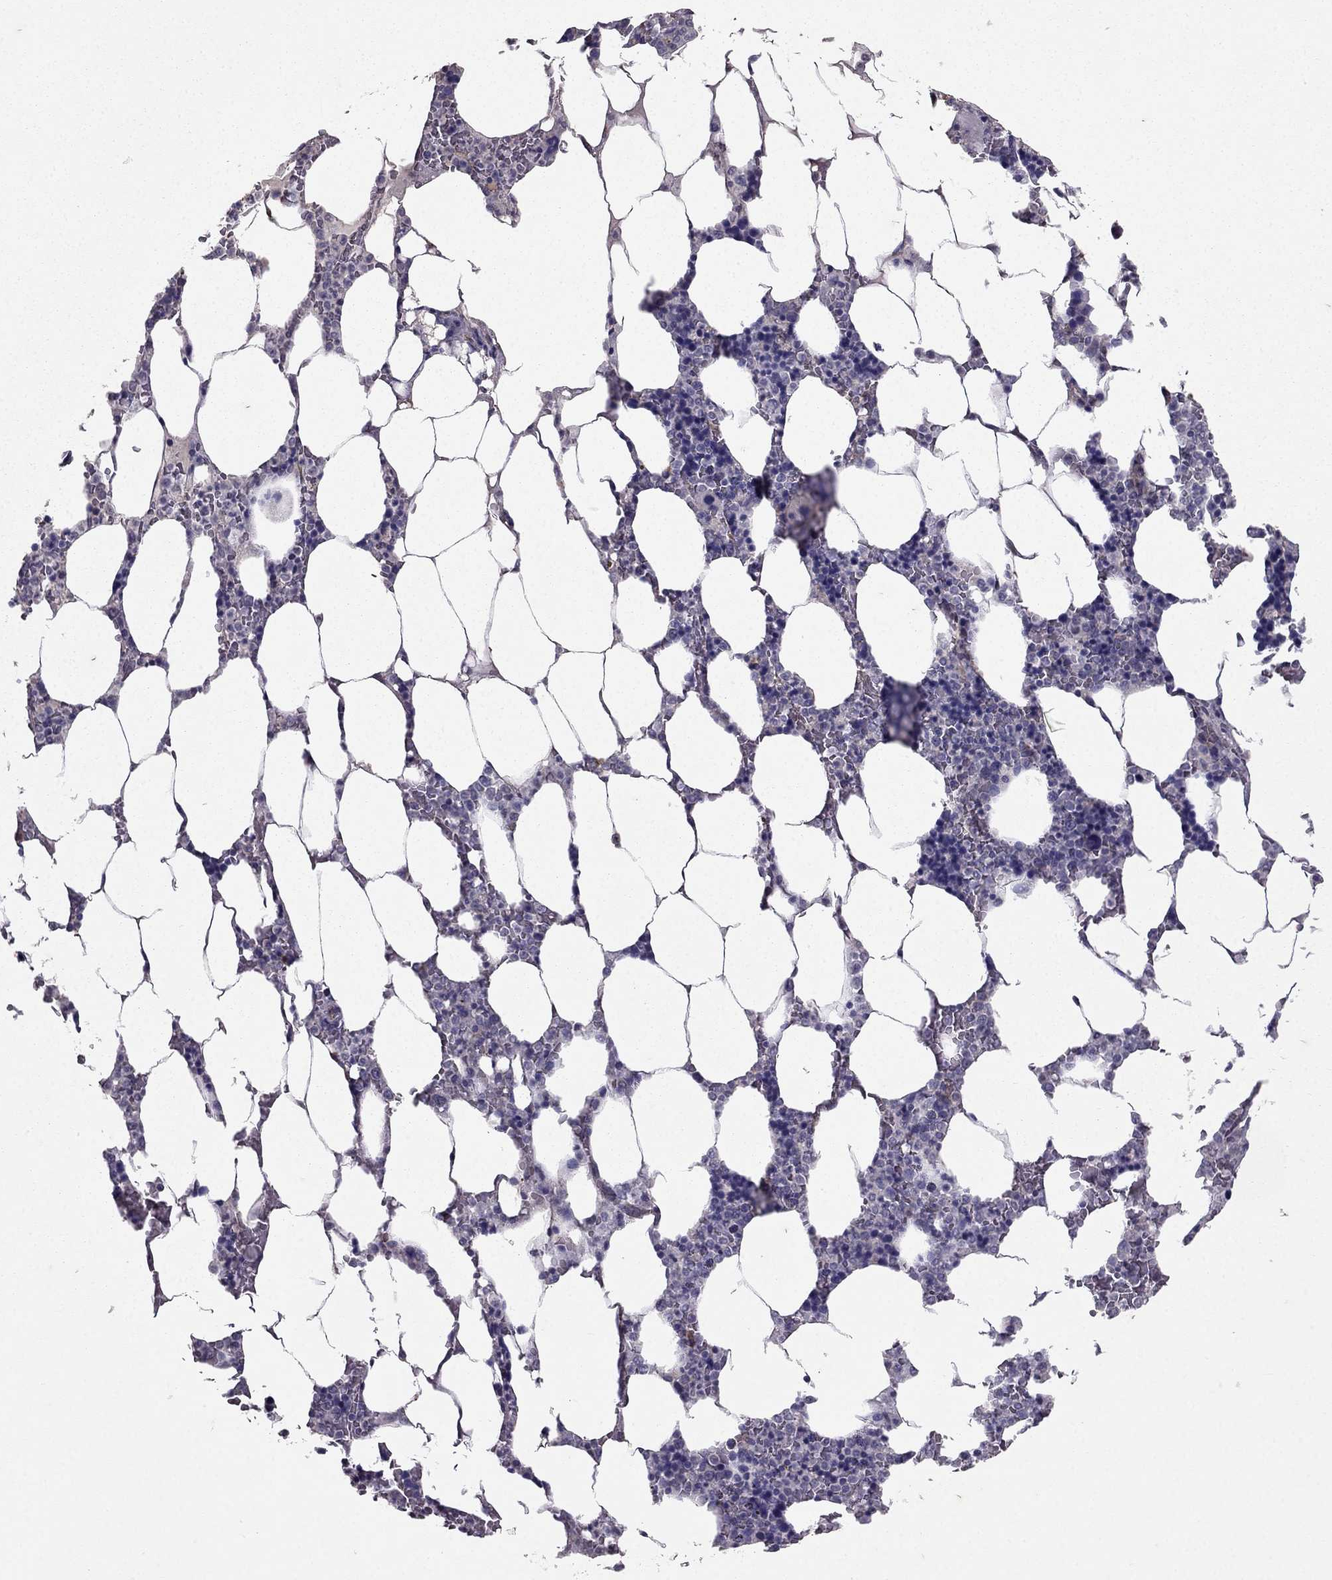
{"staining": {"intensity": "negative", "quantity": "none", "location": "none"}, "tissue": "bone marrow", "cell_type": "Hematopoietic cells", "image_type": "normal", "snomed": [{"axis": "morphology", "description": "Normal tissue, NOS"}, {"axis": "topography", "description": "Bone marrow"}], "caption": "An immunohistochemistry (IHC) image of unremarkable bone marrow is shown. There is no staining in hematopoietic cells of bone marrow.", "gene": "RASIP1", "patient": {"sex": "male", "age": 63}}